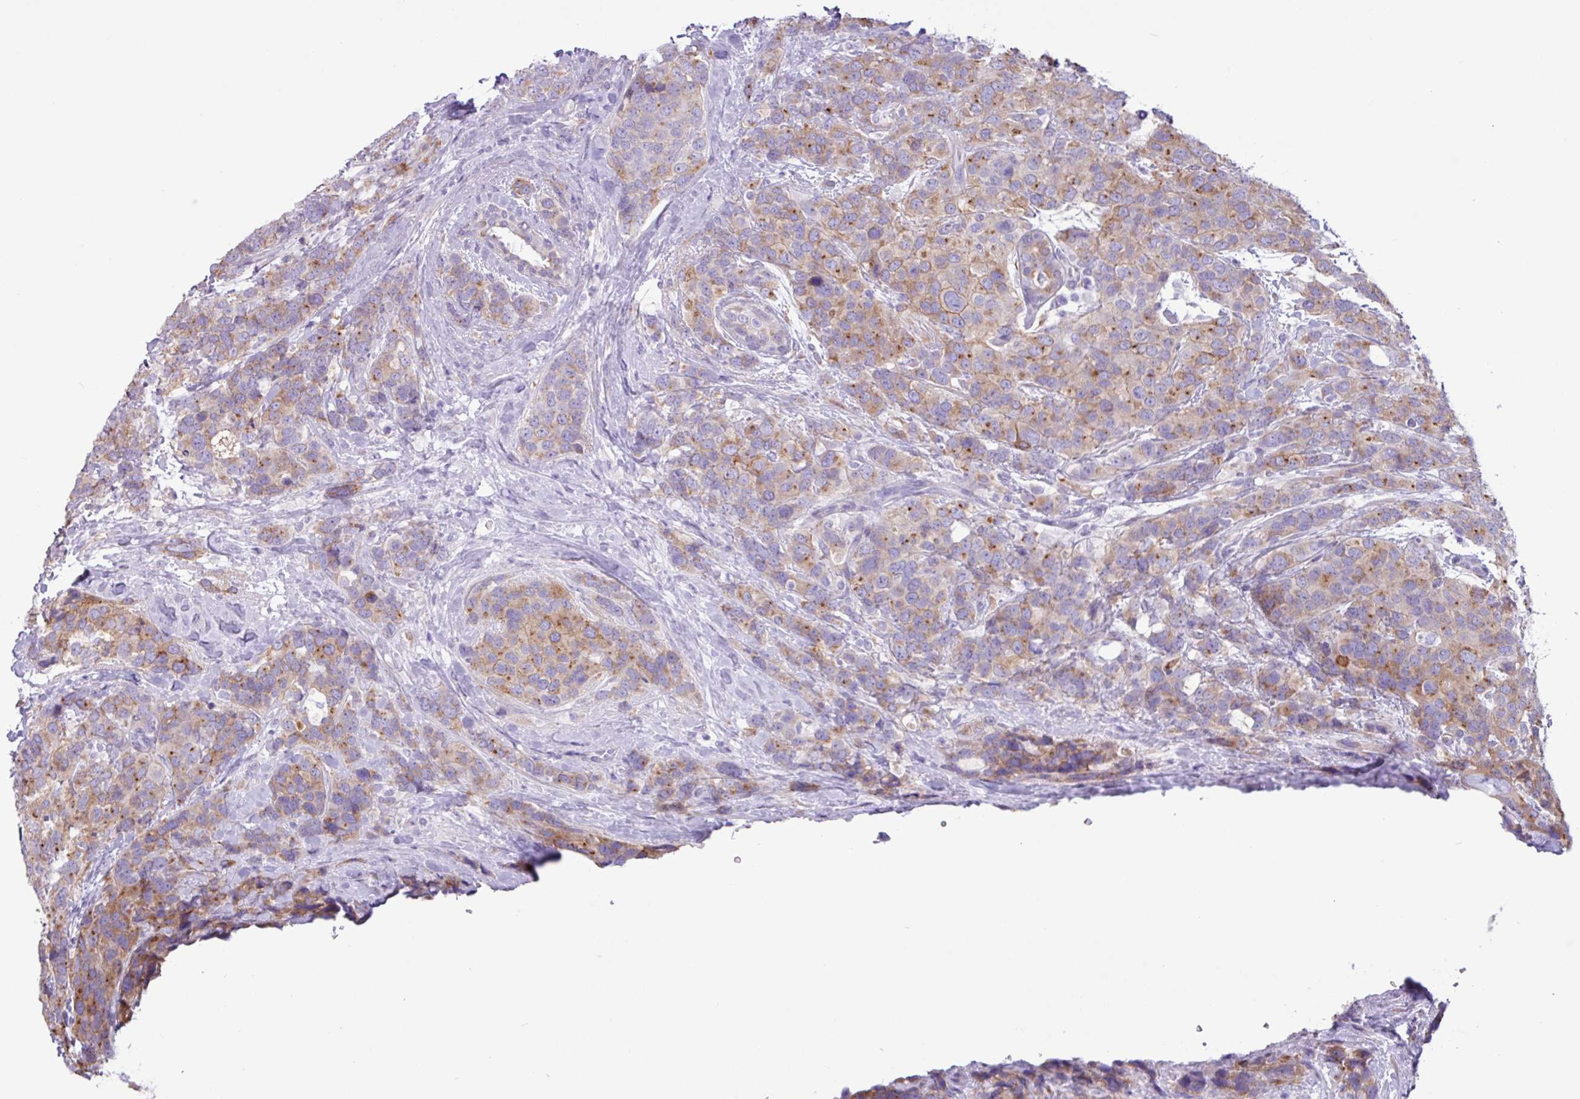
{"staining": {"intensity": "moderate", "quantity": "25%-75%", "location": "cytoplasmic/membranous"}, "tissue": "breast cancer", "cell_type": "Tumor cells", "image_type": "cancer", "snomed": [{"axis": "morphology", "description": "Lobular carcinoma"}, {"axis": "topography", "description": "Breast"}], "caption": "DAB (3,3'-diaminobenzidine) immunohistochemical staining of breast cancer (lobular carcinoma) demonstrates moderate cytoplasmic/membranous protein expression in about 25%-75% of tumor cells.", "gene": "SLC38A1", "patient": {"sex": "female", "age": 59}}